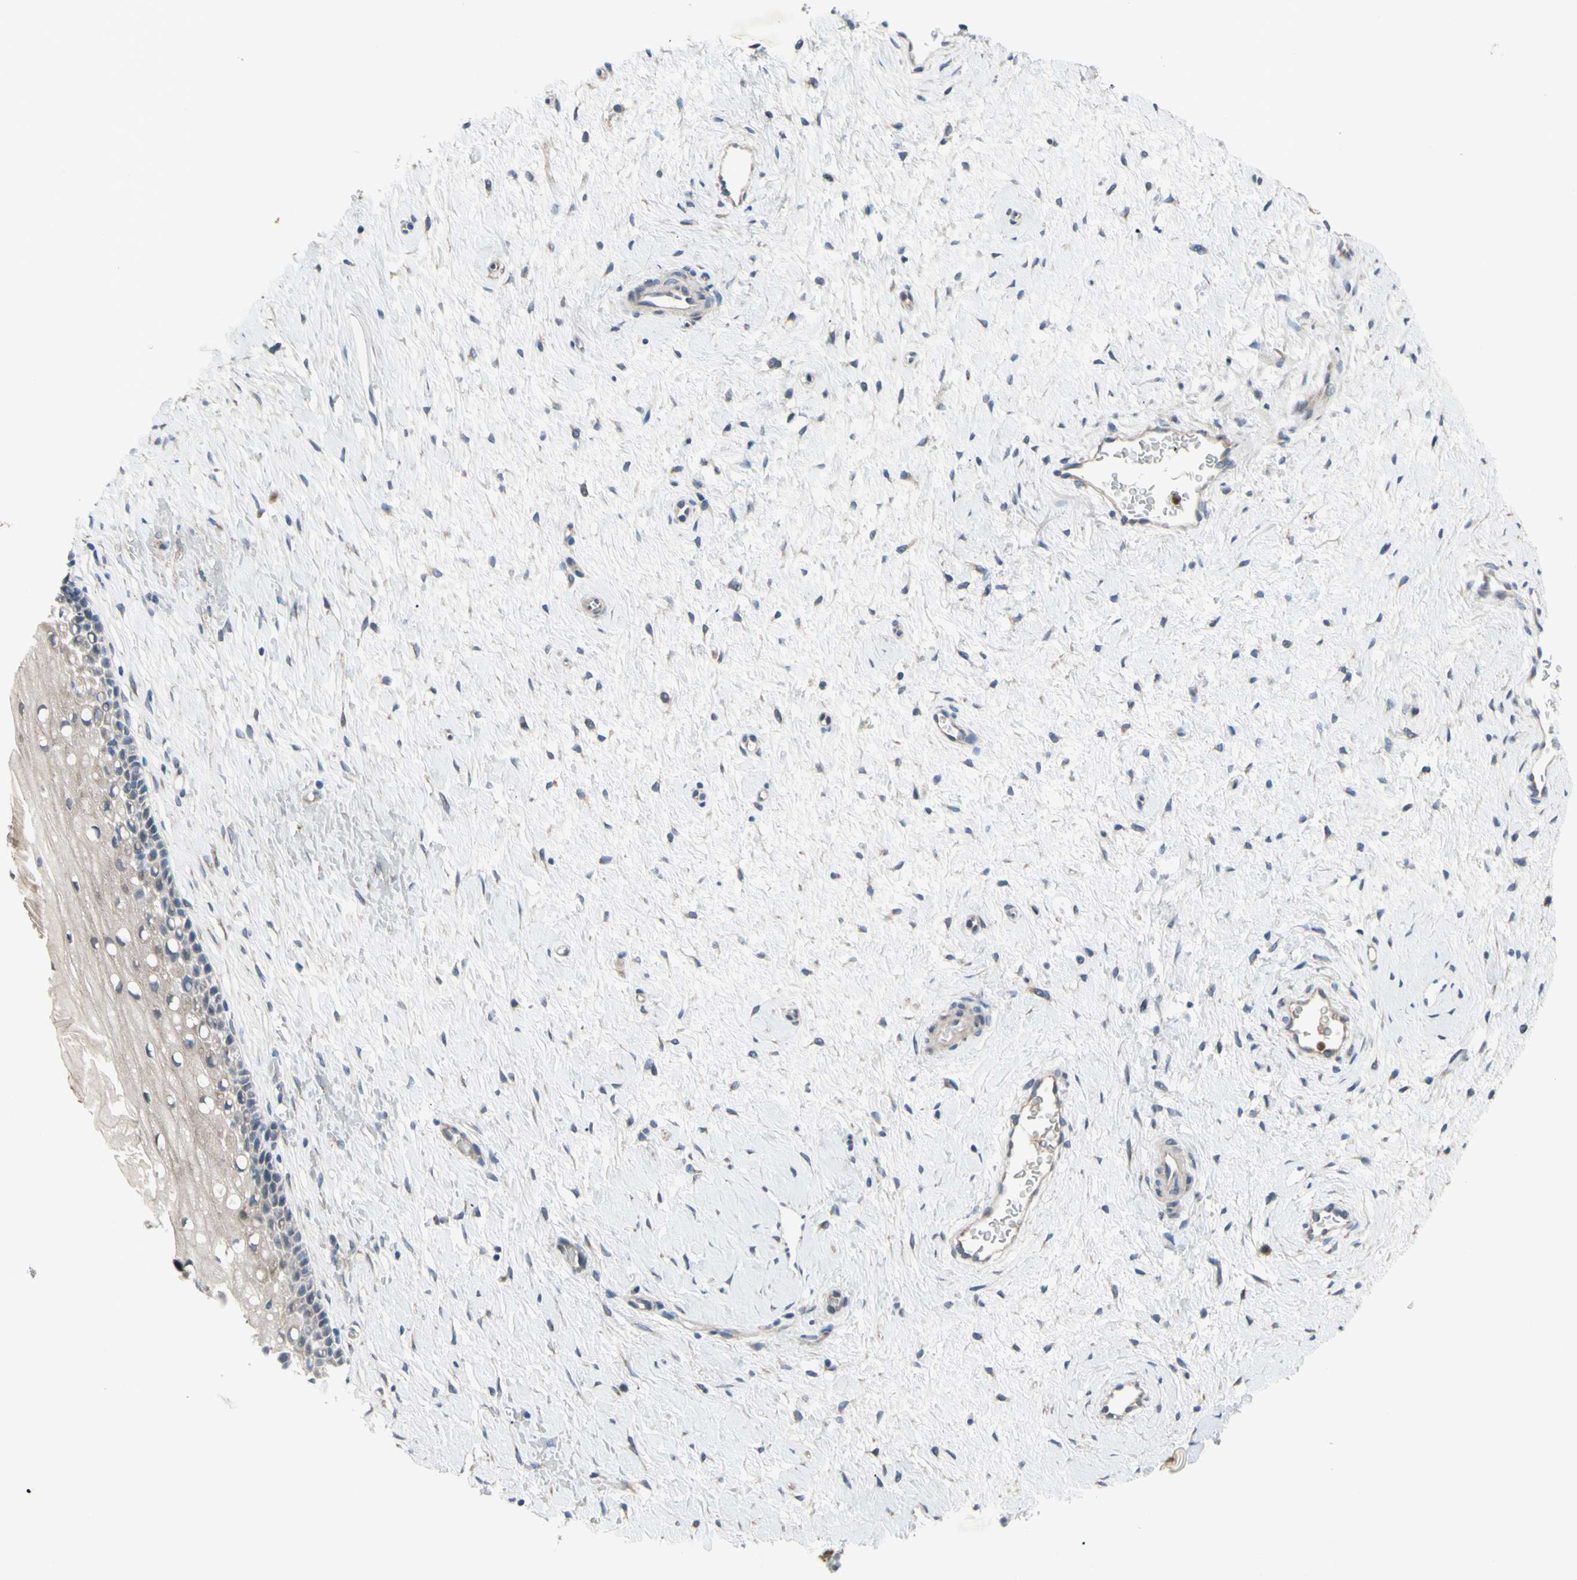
{"staining": {"intensity": "weak", "quantity": ">75%", "location": "cytoplasmic/membranous"}, "tissue": "cervix", "cell_type": "Squamous epithelial cells", "image_type": "normal", "snomed": [{"axis": "morphology", "description": "Normal tissue, NOS"}, {"axis": "topography", "description": "Cervix"}], "caption": "Weak cytoplasmic/membranous protein positivity is present in approximately >75% of squamous epithelial cells in cervix. (DAB (3,3'-diaminobenzidine) IHC with brightfield microscopy, high magnification).", "gene": "GRAMD2B", "patient": {"sex": "female", "age": 39}}